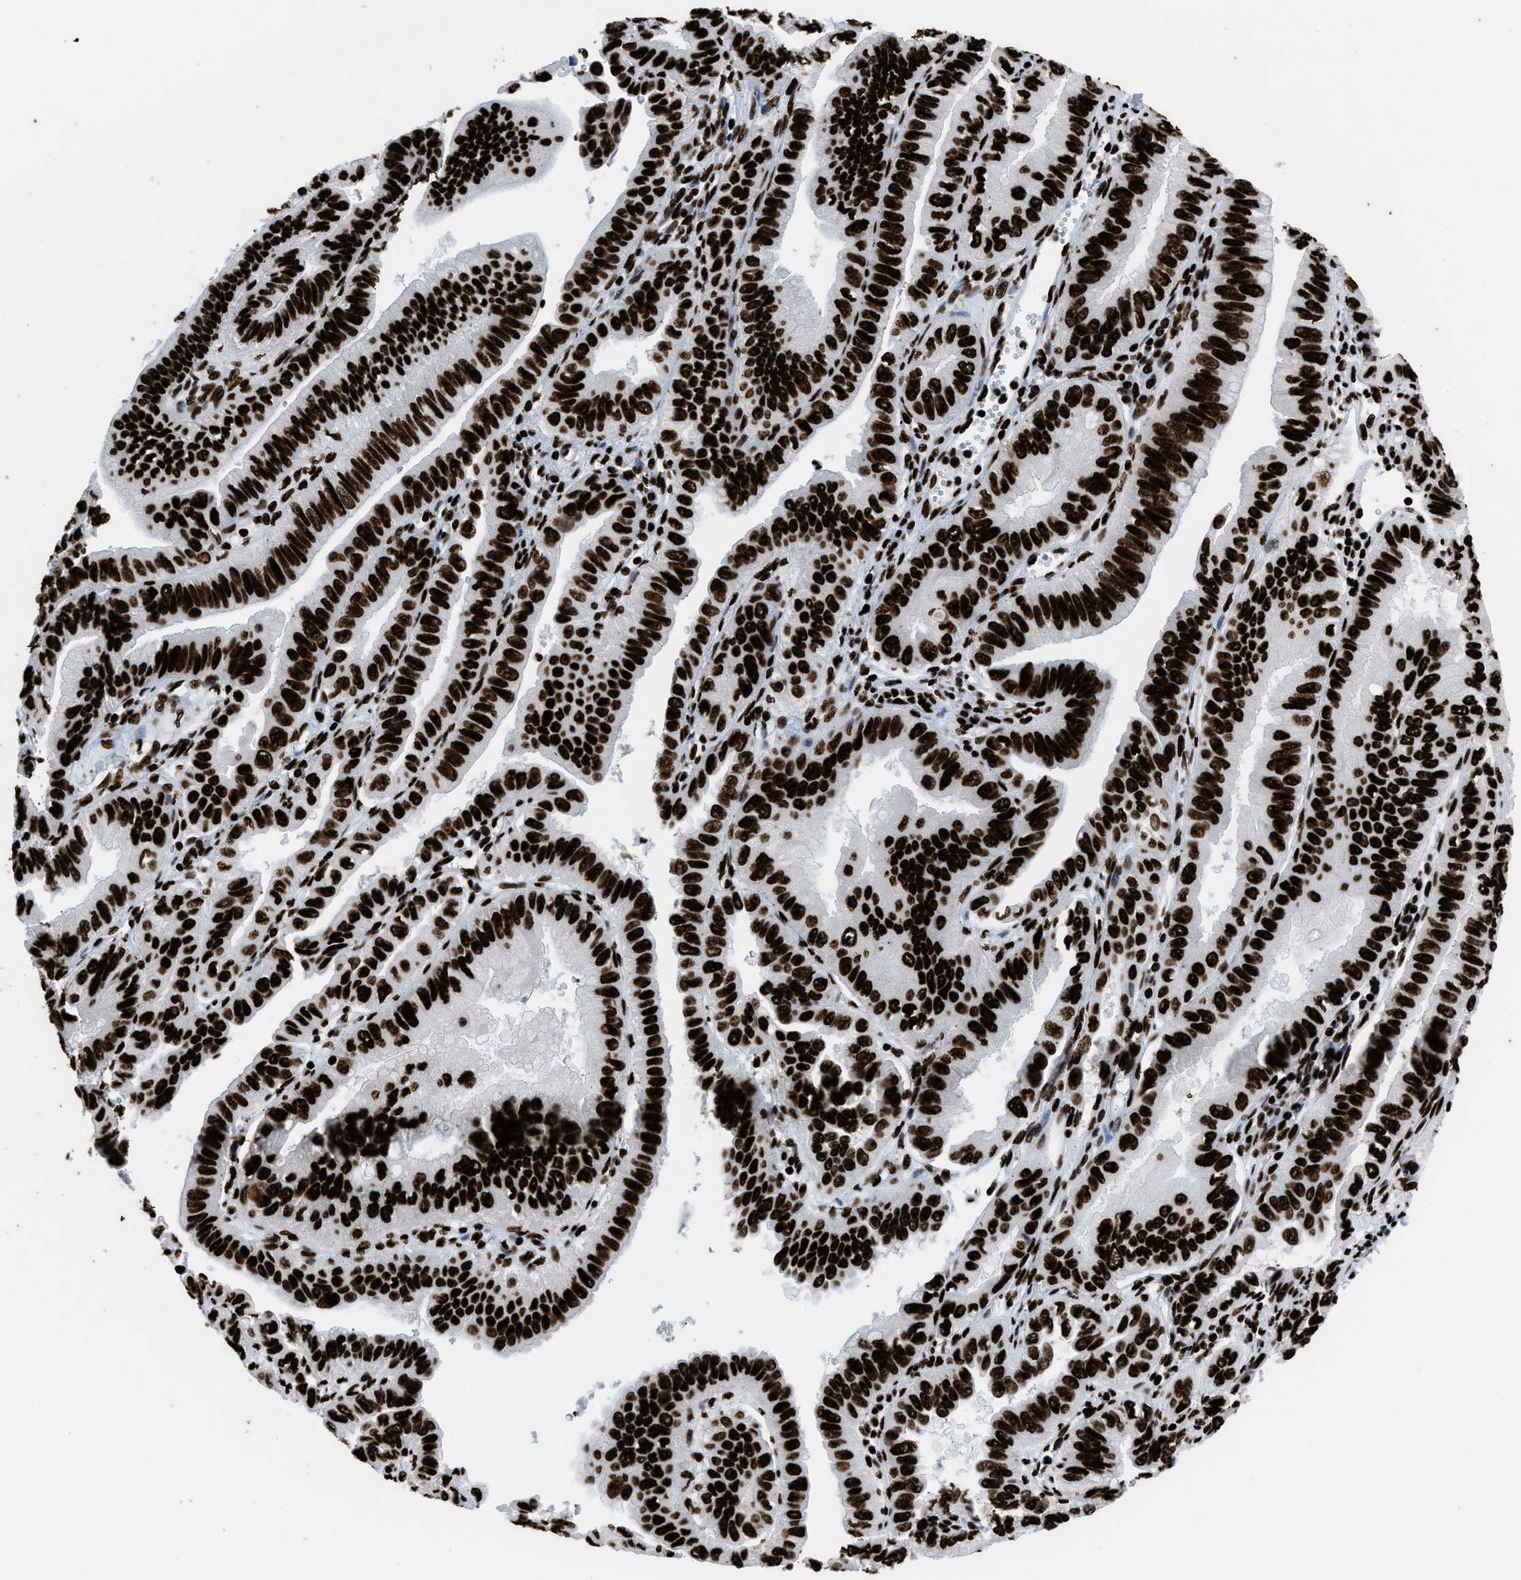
{"staining": {"intensity": "strong", "quantity": ">75%", "location": "nuclear"}, "tissue": "pancreatic cancer", "cell_type": "Tumor cells", "image_type": "cancer", "snomed": [{"axis": "morphology", "description": "Normal tissue, NOS"}, {"axis": "topography", "description": "Lymph node"}], "caption": "Strong nuclear staining is appreciated in approximately >75% of tumor cells in pancreatic cancer.", "gene": "HNRNPM", "patient": {"sex": "male", "age": 50}}